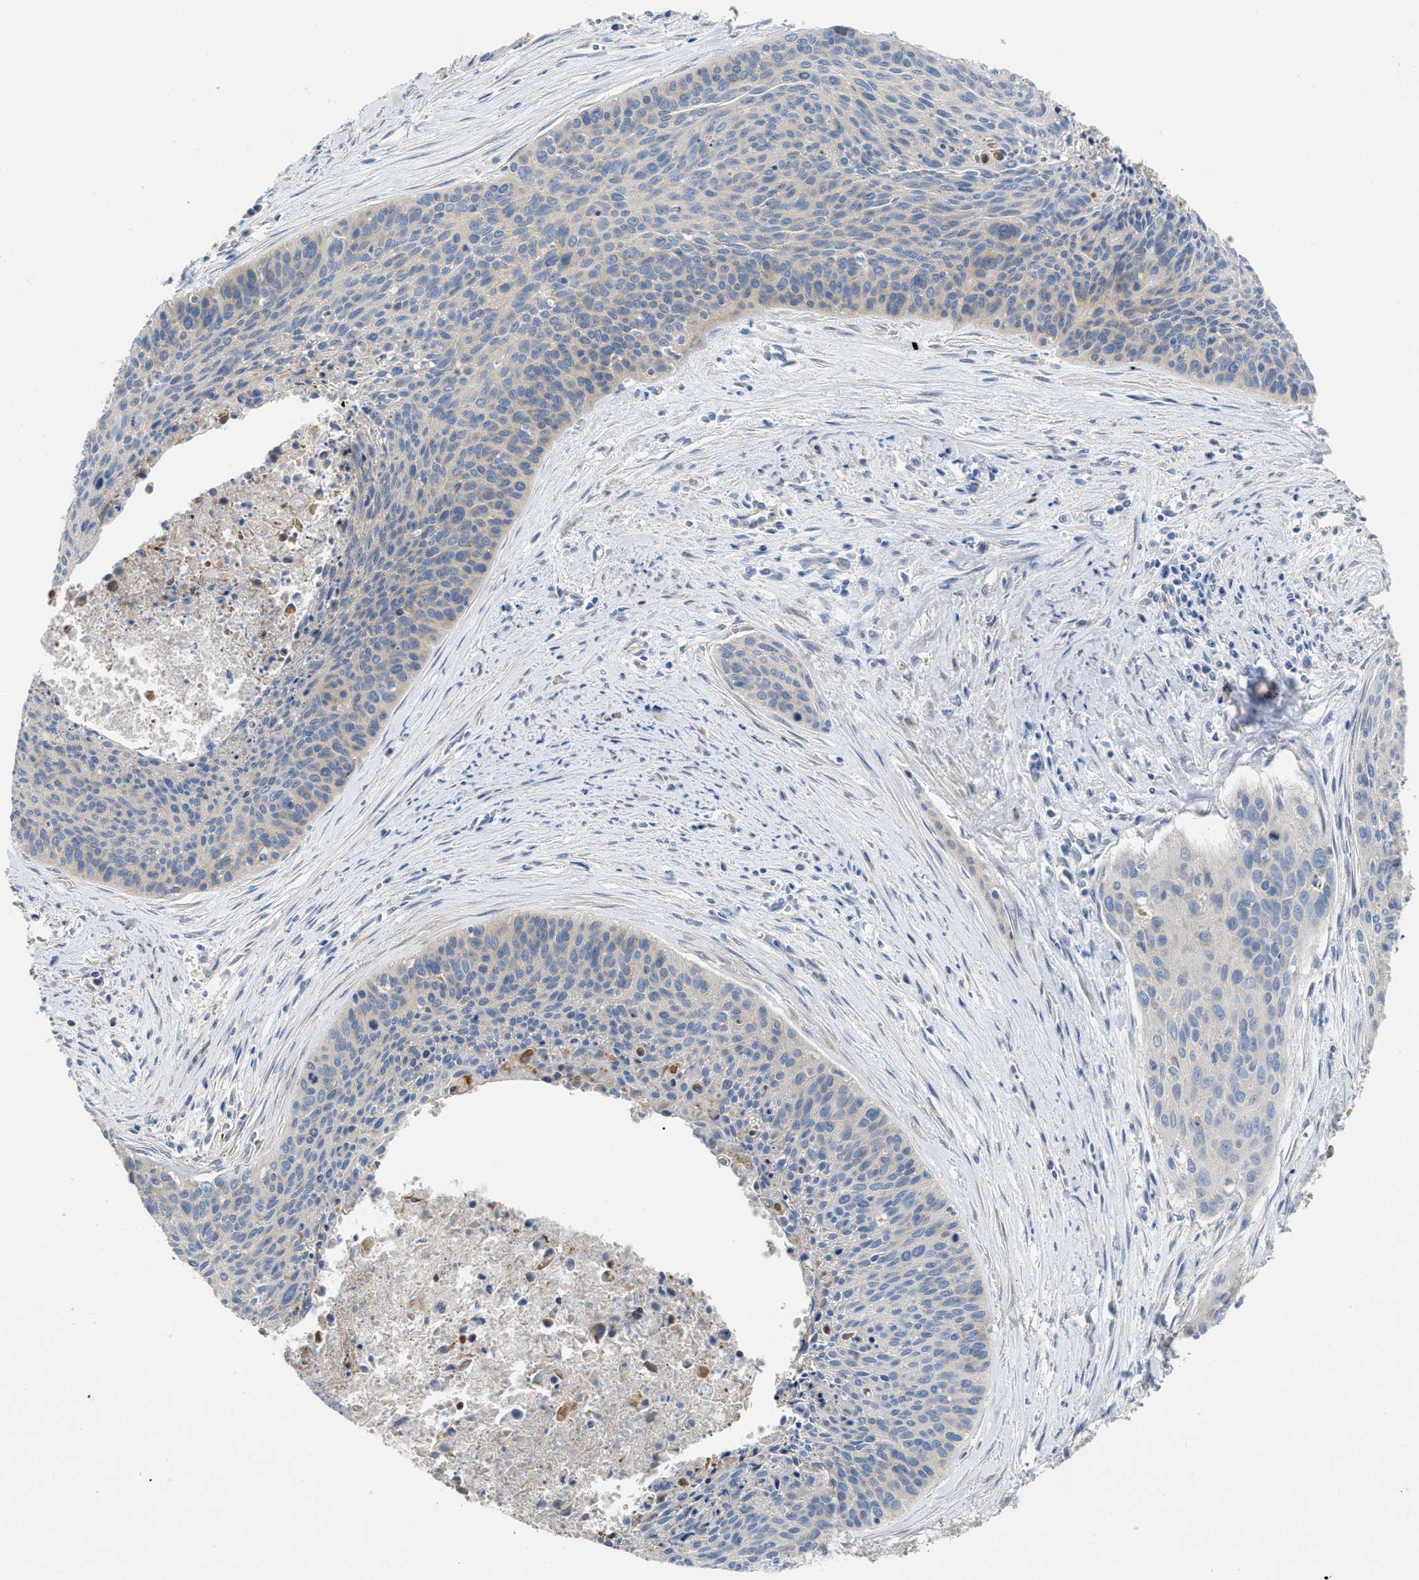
{"staining": {"intensity": "negative", "quantity": "none", "location": "none"}, "tissue": "cervical cancer", "cell_type": "Tumor cells", "image_type": "cancer", "snomed": [{"axis": "morphology", "description": "Squamous cell carcinoma, NOS"}, {"axis": "topography", "description": "Cervix"}], "caption": "Image shows no protein positivity in tumor cells of cervical cancer tissue. Nuclei are stained in blue.", "gene": "DHX58", "patient": {"sex": "female", "age": 55}}